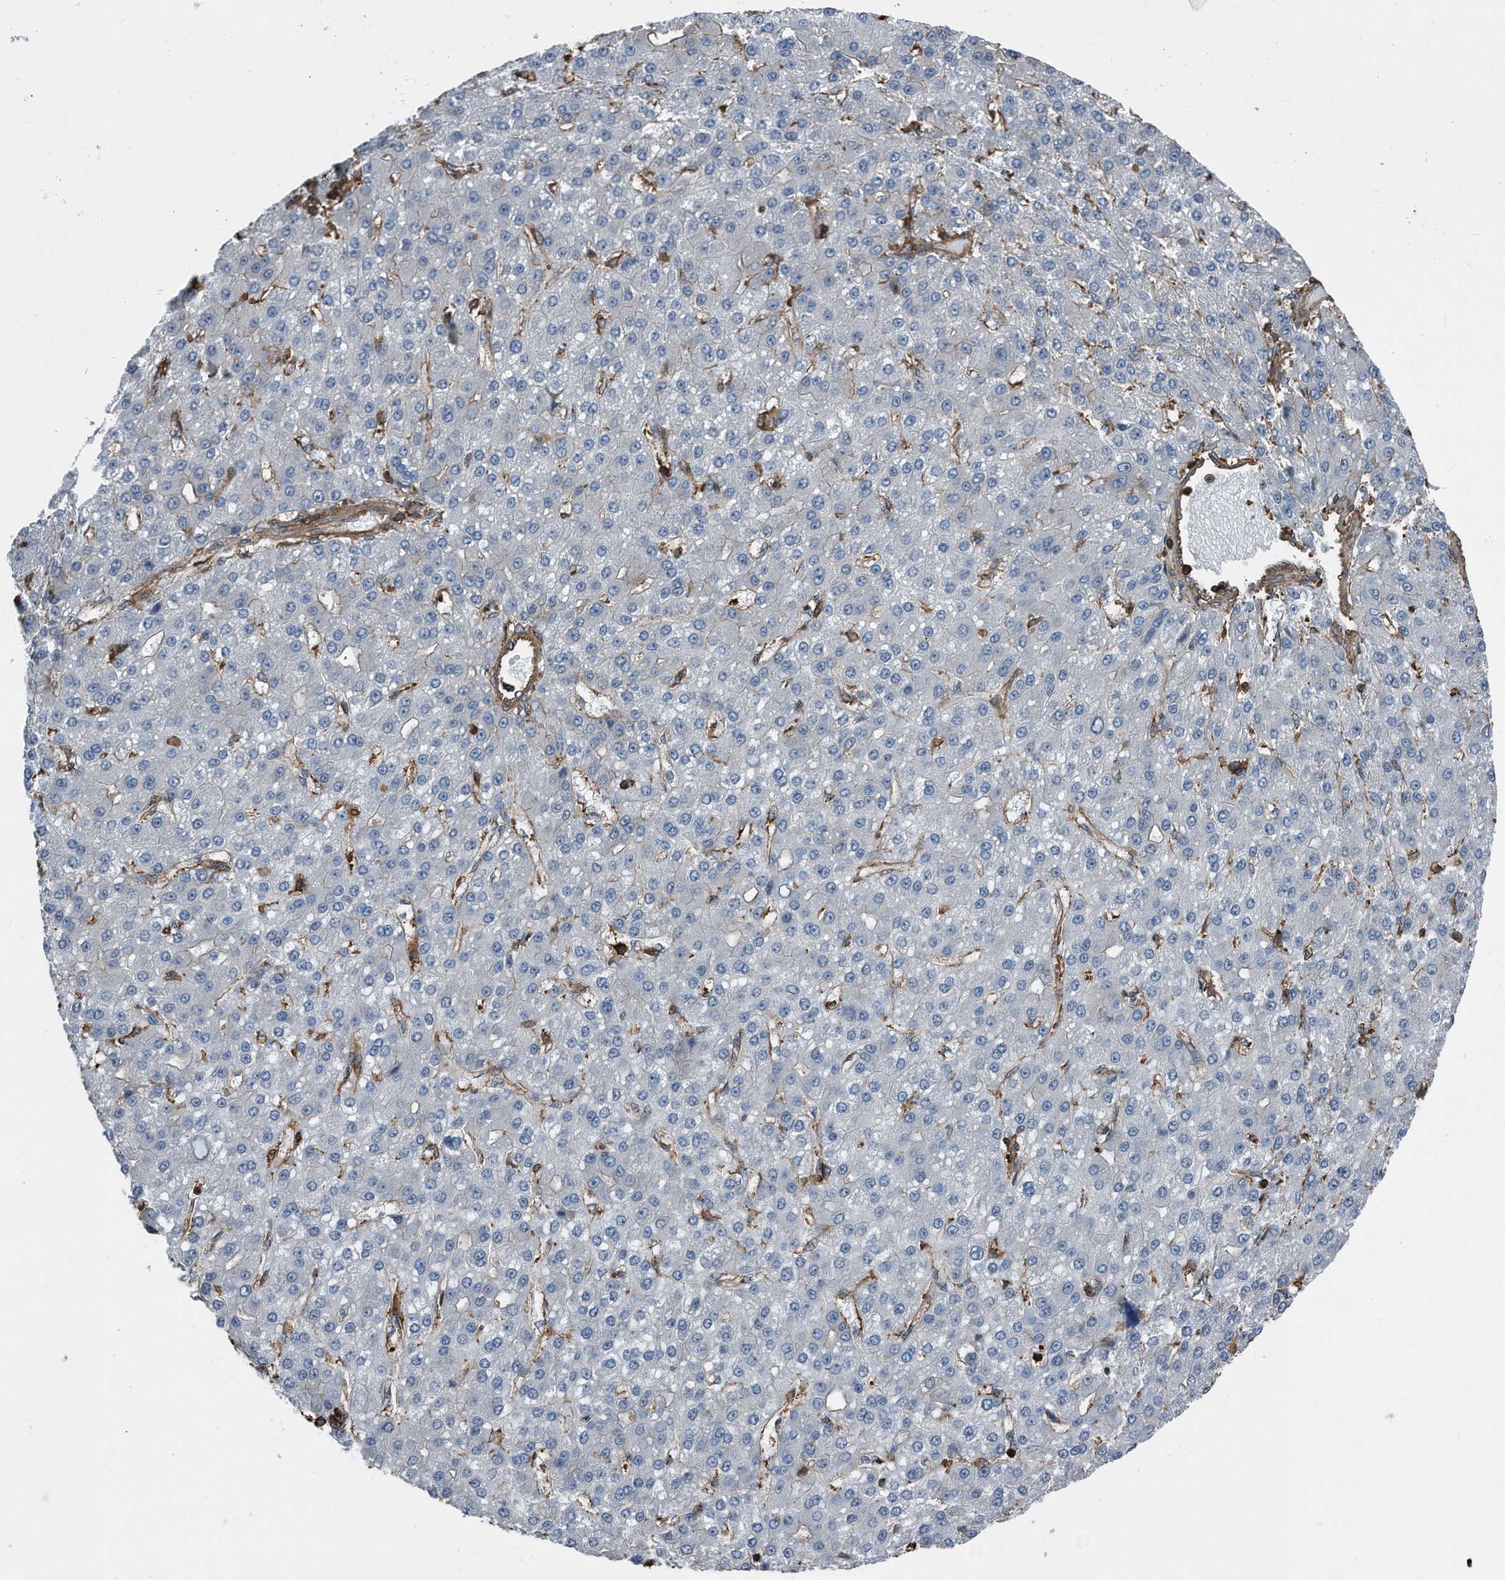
{"staining": {"intensity": "negative", "quantity": "none", "location": "none"}, "tissue": "liver cancer", "cell_type": "Tumor cells", "image_type": "cancer", "snomed": [{"axis": "morphology", "description": "Carcinoma, Hepatocellular, NOS"}, {"axis": "topography", "description": "Liver"}], "caption": "Immunohistochemistry histopathology image of neoplastic tissue: human liver cancer (hepatocellular carcinoma) stained with DAB exhibits no significant protein positivity in tumor cells.", "gene": "RSPO3", "patient": {"sex": "male", "age": 67}}